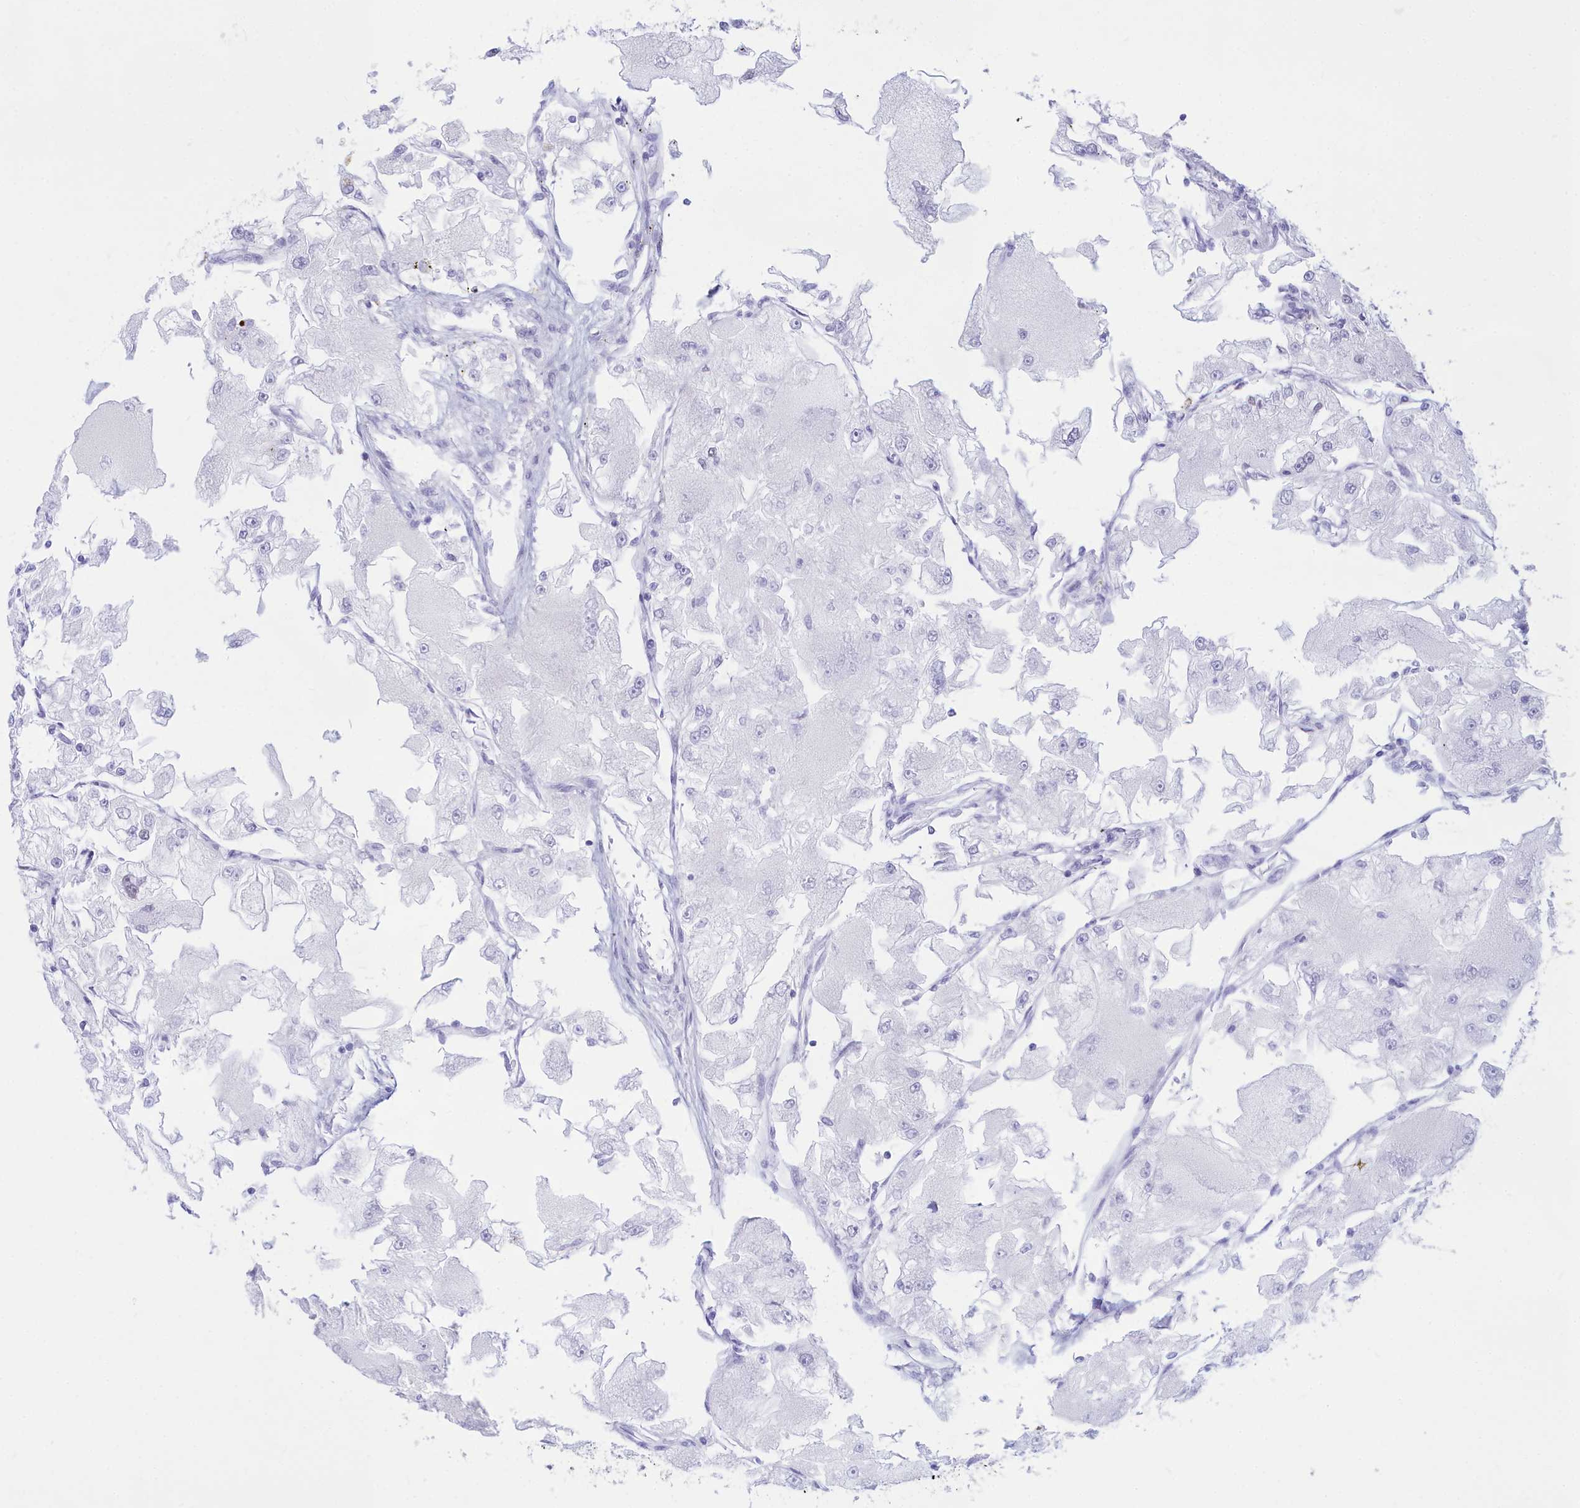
{"staining": {"intensity": "negative", "quantity": "none", "location": "none"}, "tissue": "renal cancer", "cell_type": "Tumor cells", "image_type": "cancer", "snomed": [{"axis": "morphology", "description": "Adenocarcinoma, NOS"}, {"axis": "topography", "description": "Kidney"}], "caption": "This is an immunohistochemistry histopathology image of human adenocarcinoma (renal). There is no expression in tumor cells.", "gene": "CDC26", "patient": {"sex": "female", "age": 72}}